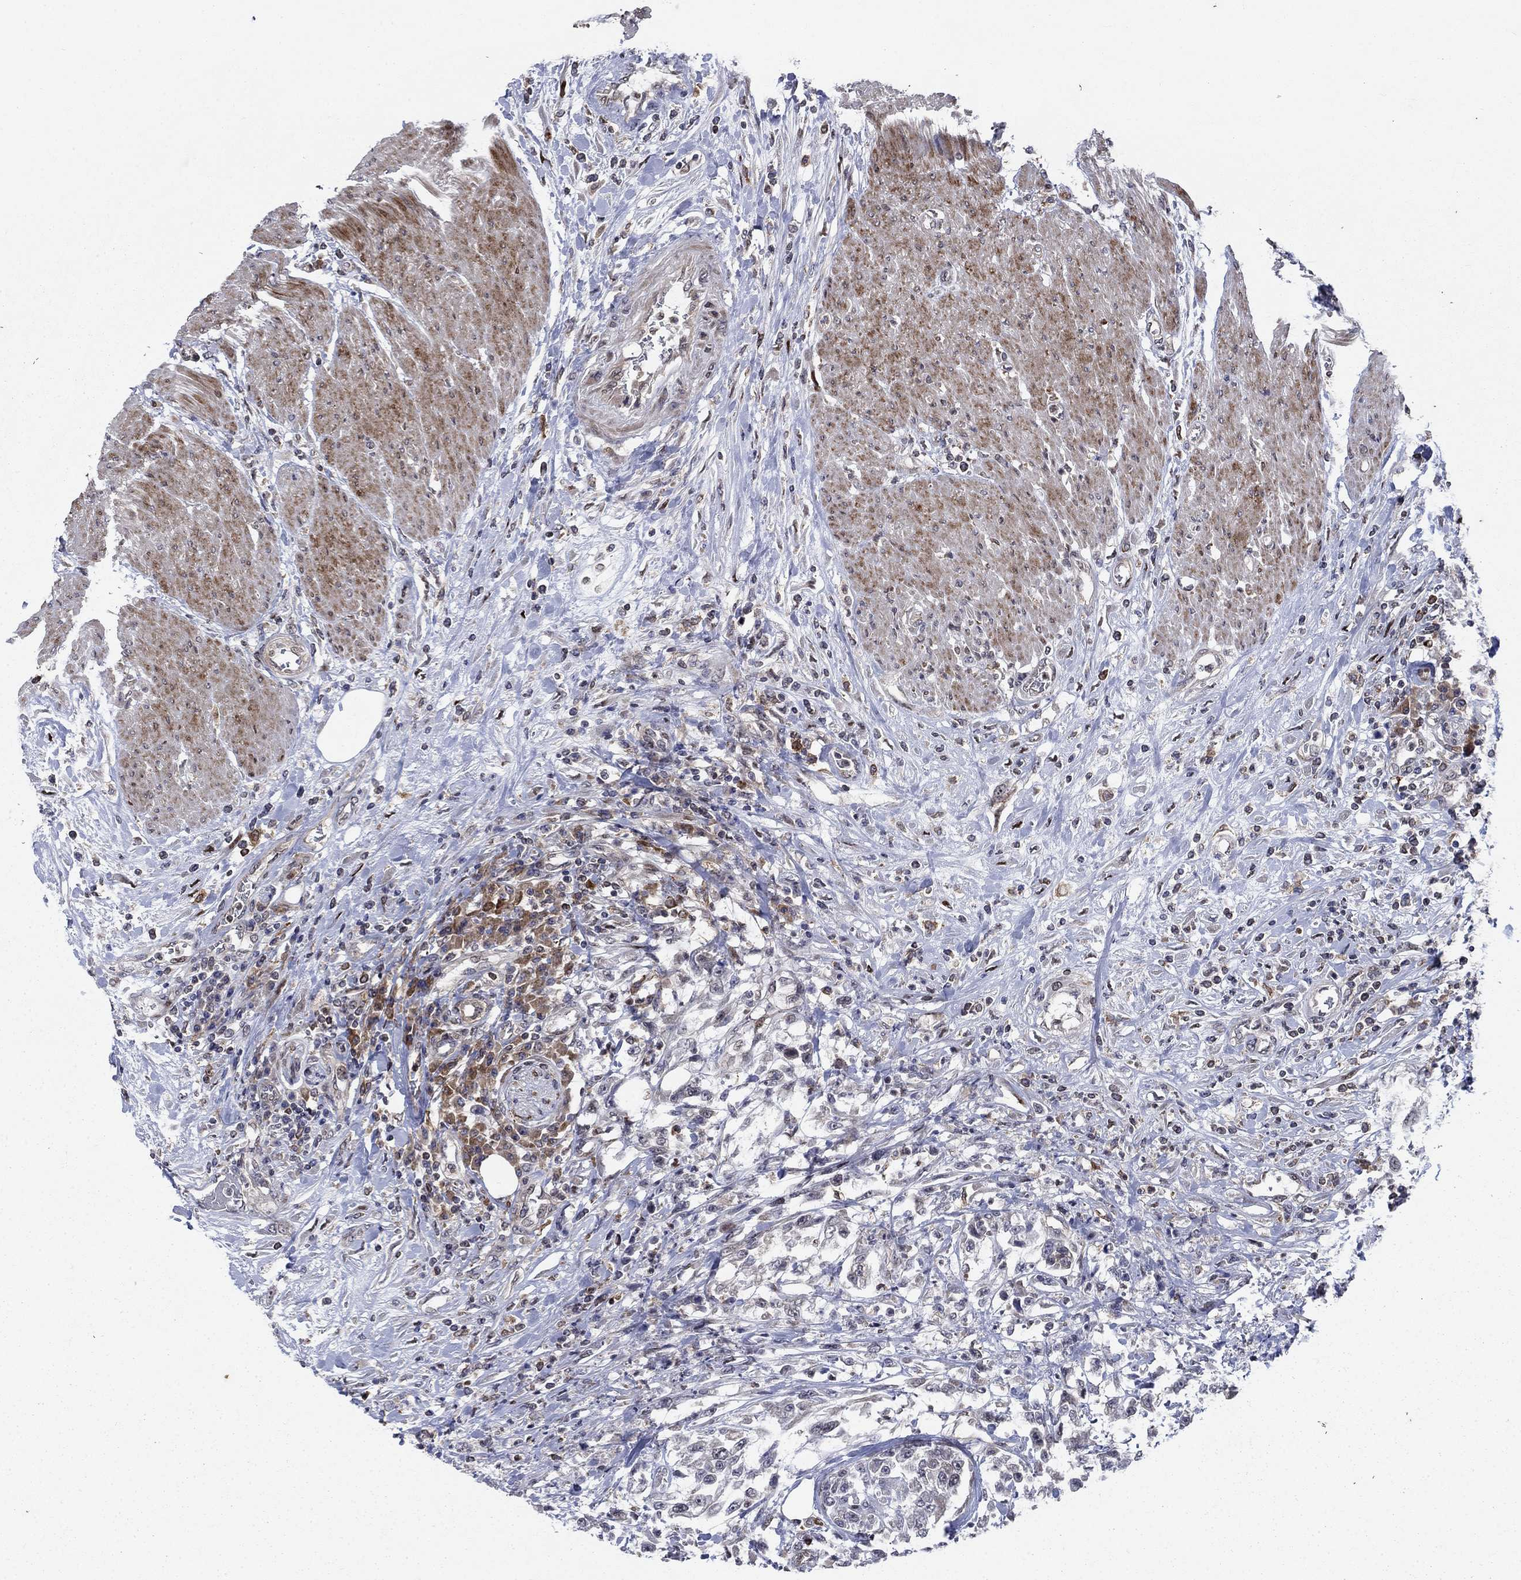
{"staining": {"intensity": "negative", "quantity": "none", "location": "none"}, "tissue": "urothelial cancer", "cell_type": "Tumor cells", "image_type": "cancer", "snomed": [{"axis": "morphology", "description": "Urothelial carcinoma, High grade"}, {"axis": "topography", "description": "Urinary bladder"}], "caption": "The immunohistochemistry (IHC) image has no significant staining in tumor cells of urothelial cancer tissue.", "gene": "DHRS7", "patient": {"sex": "male", "age": 46}}